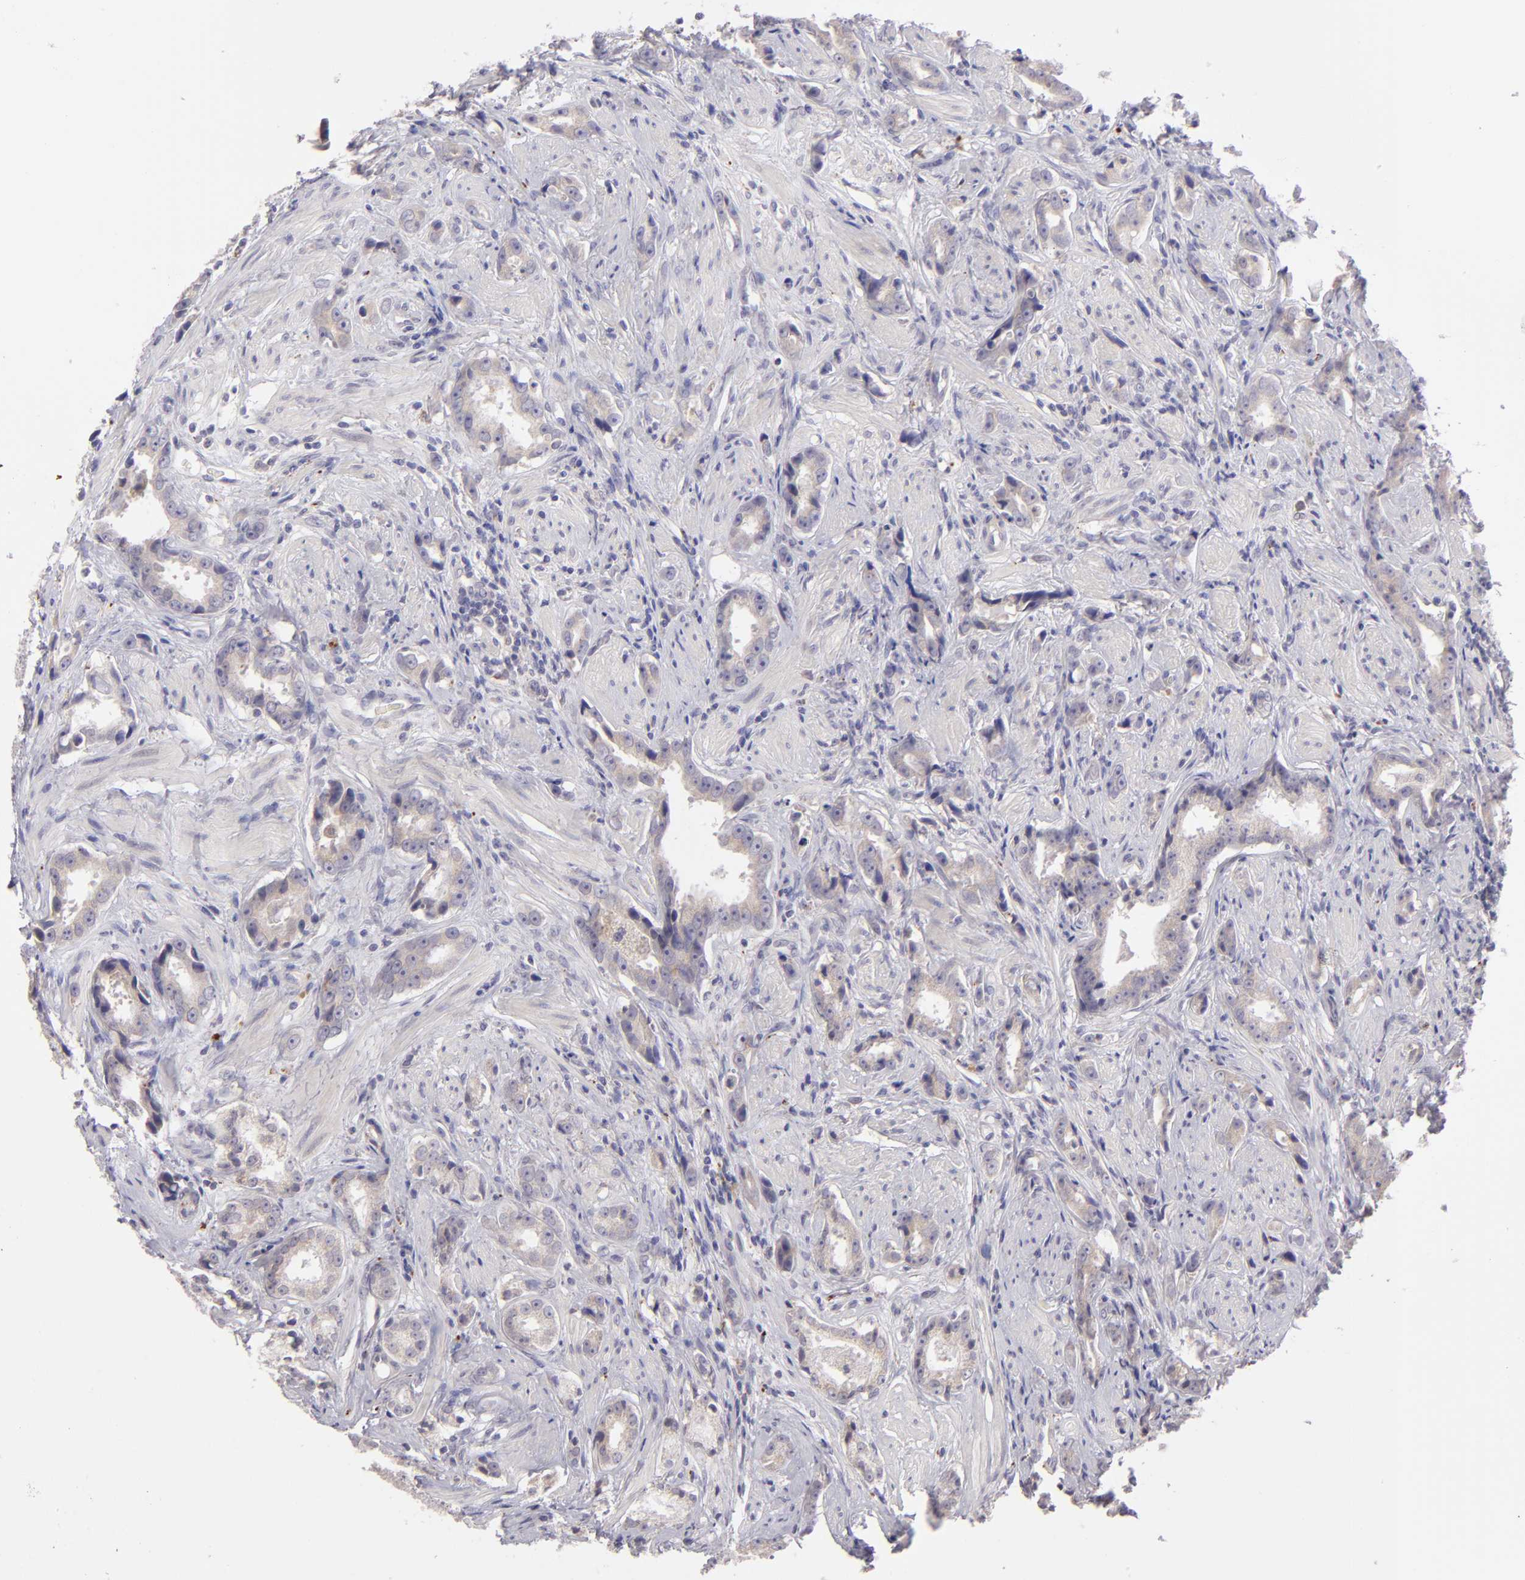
{"staining": {"intensity": "weak", "quantity": ">75%", "location": "cytoplasmic/membranous"}, "tissue": "prostate cancer", "cell_type": "Tumor cells", "image_type": "cancer", "snomed": [{"axis": "morphology", "description": "Adenocarcinoma, Medium grade"}, {"axis": "topography", "description": "Prostate"}], "caption": "Tumor cells display low levels of weak cytoplasmic/membranous staining in about >75% of cells in prostate adenocarcinoma (medium-grade). Ihc stains the protein in brown and the nuclei are stained blue.", "gene": "TRAF3", "patient": {"sex": "male", "age": 53}}